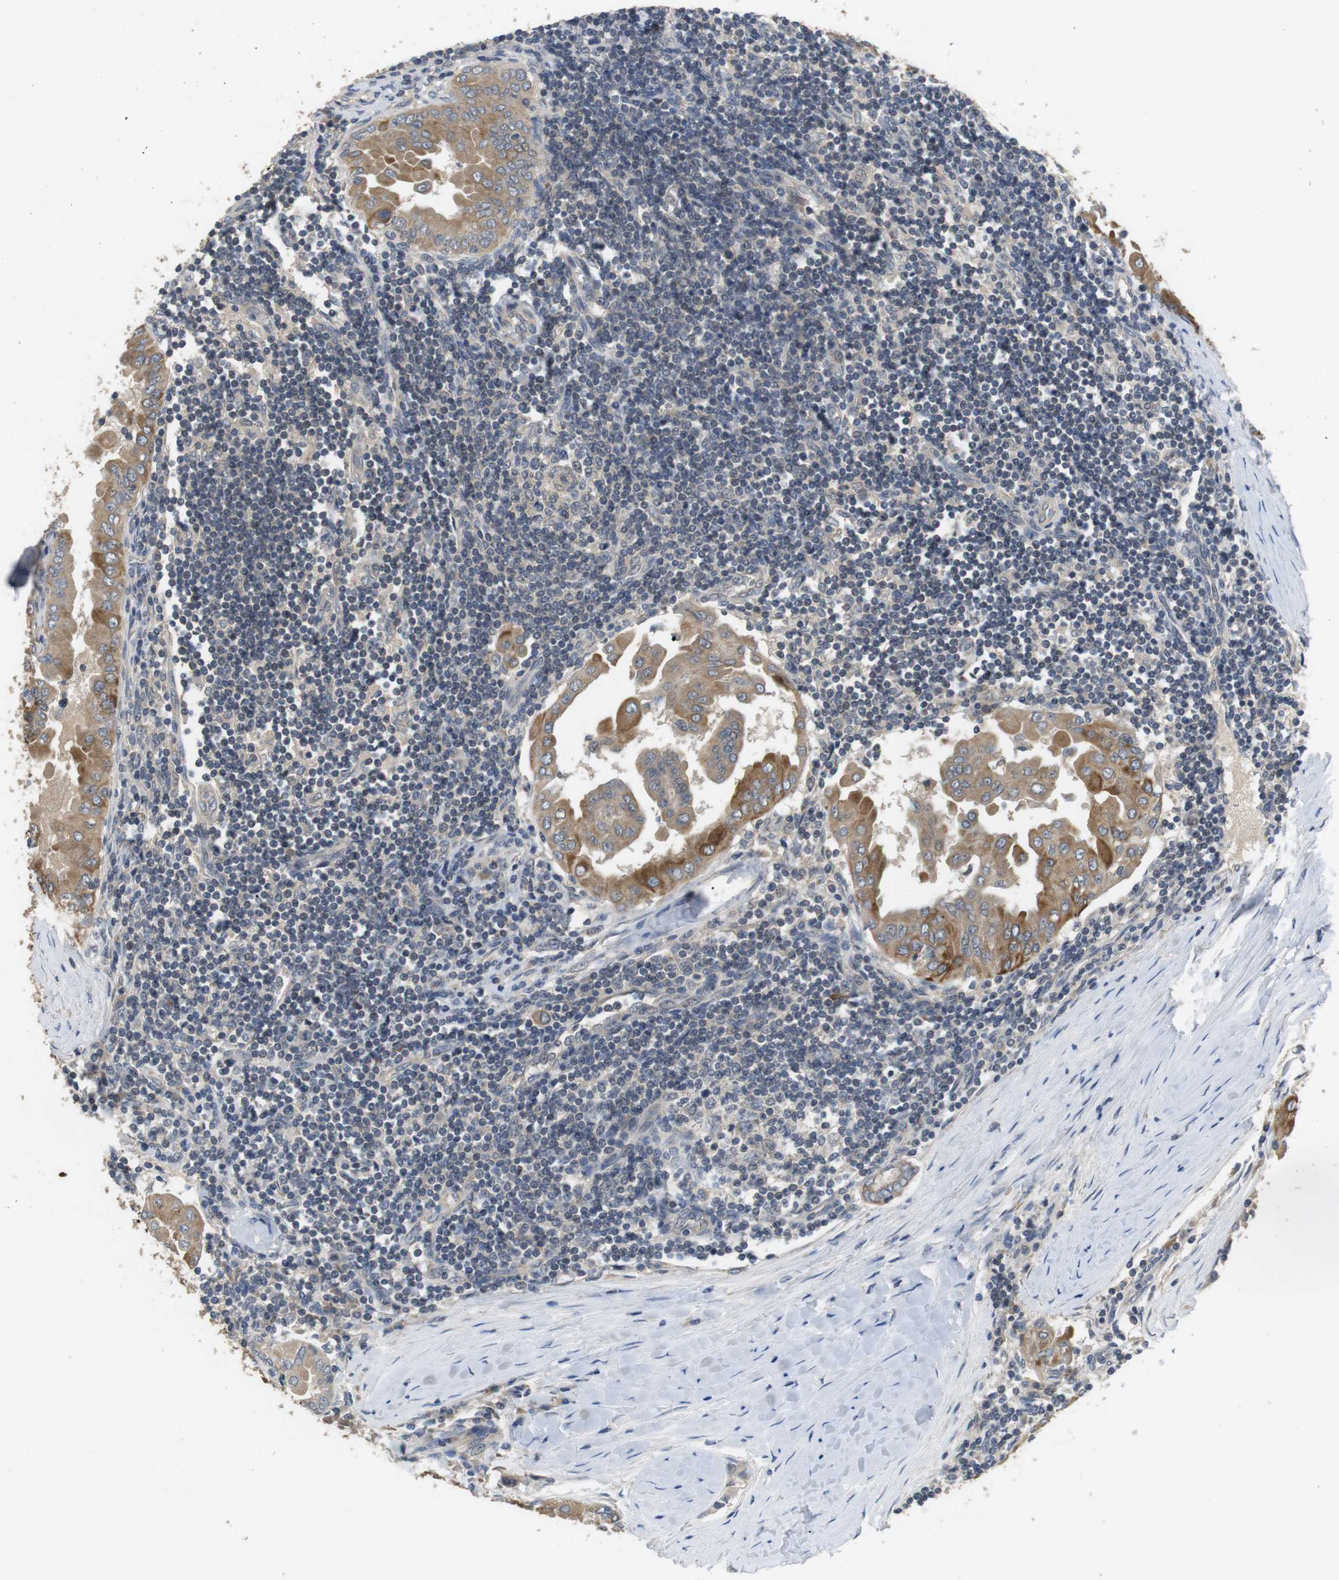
{"staining": {"intensity": "moderate", "quantity": ">75%", "location": "cytoplasmic/membranous"}, "tissue": "thyroid cancer", "cell_type": "Tumor cells", "image_type": "cancer", "snomed": [{"axis": "morphology", "description": "Papillary adenocarcinoma, NOS"}, {"axis": "topography", "description": "Thyroid gland"}], "caption": "Protein staining of thyroid cancer (papillary adenocarcinoma) tissue reveals moderate cytoplasmic/membranous positivity in about >75% of tumor cells.", "gene": "ADGRL3", "patient": {"sex": "male", "age": 33}}